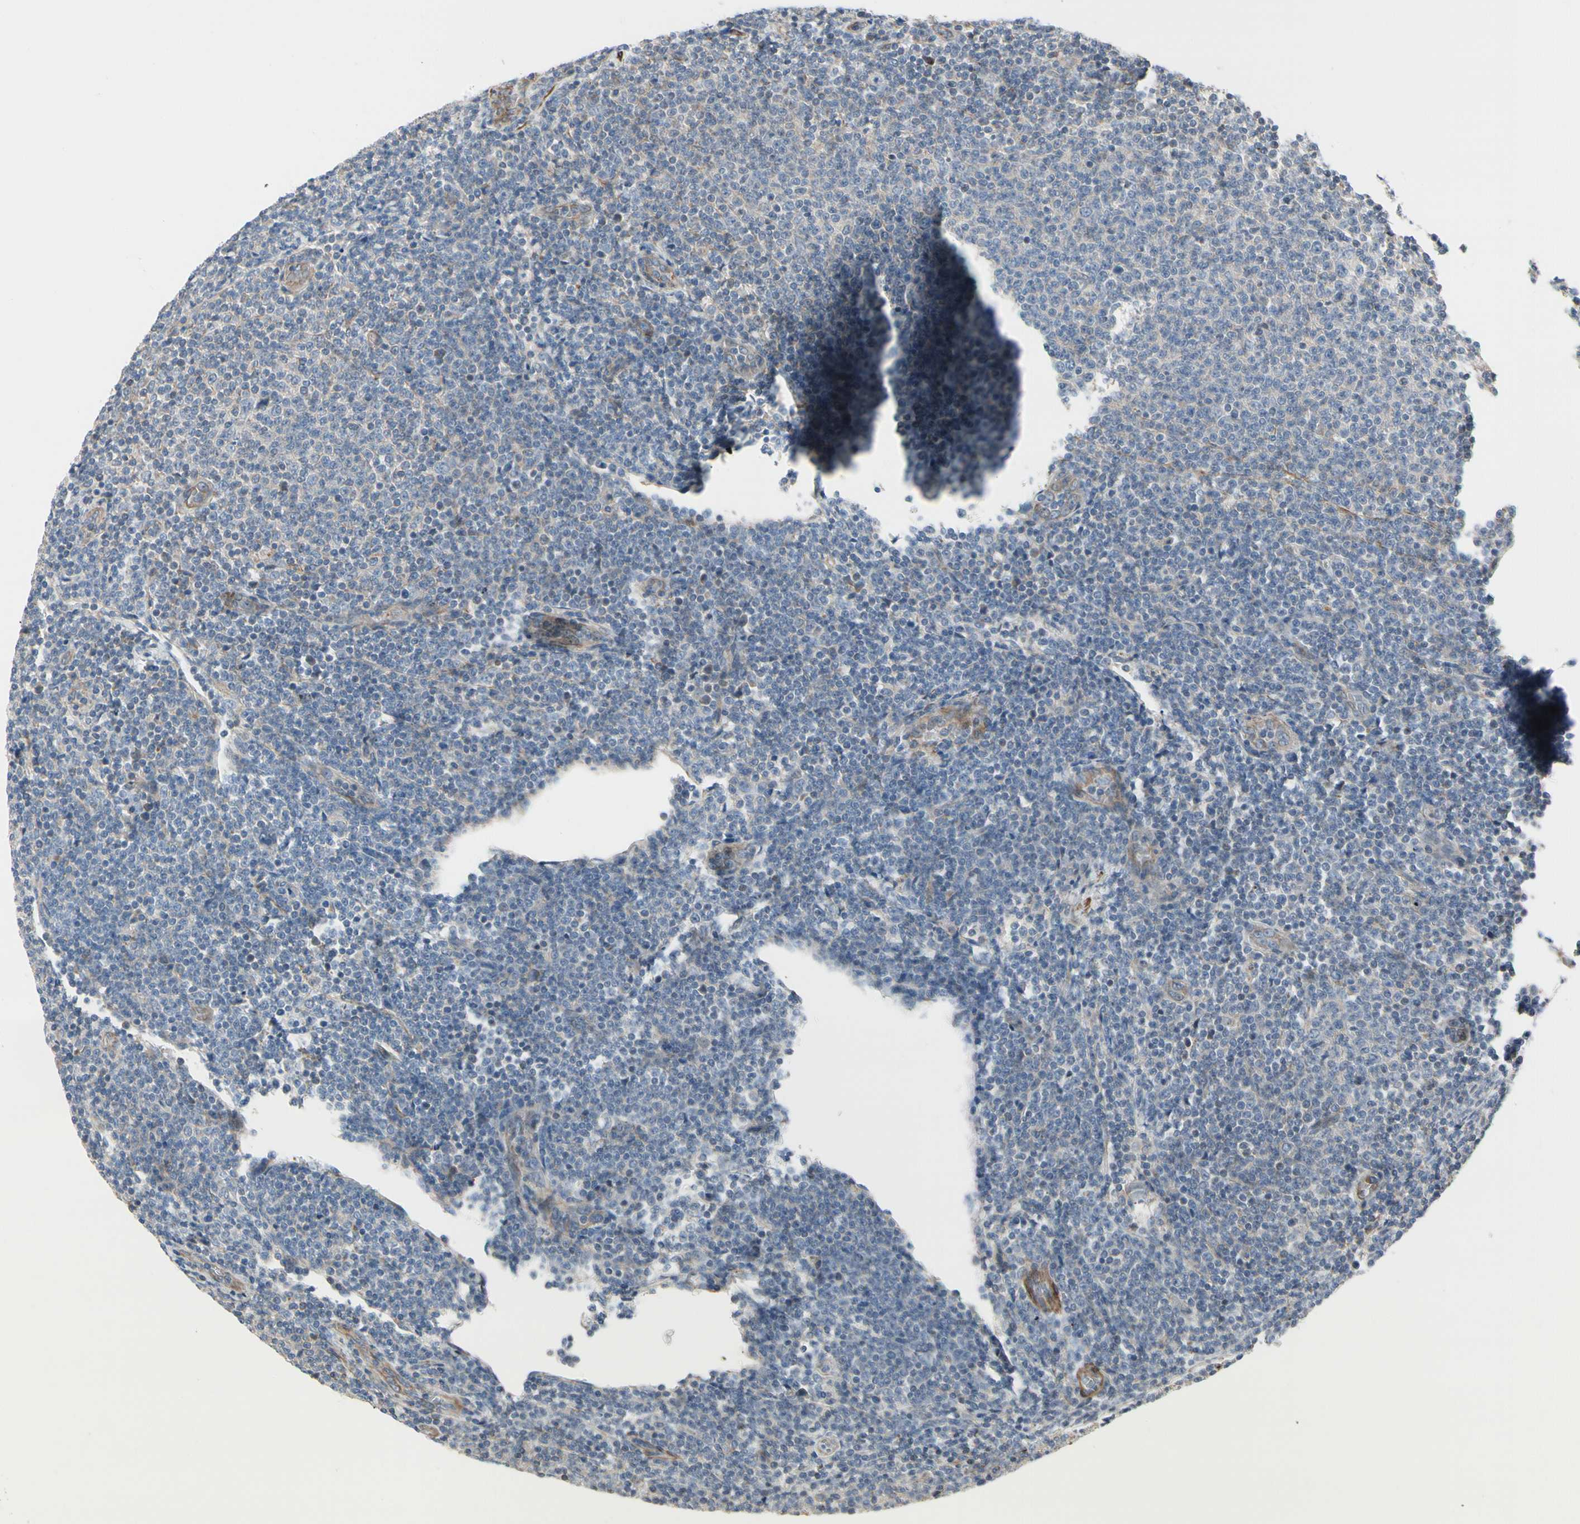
{"staining": {"intensity": "negative", "quantity": "none", "location": "none"}, "tissue": "lymphoma", "cell_type": "Tumor cells", "image_type": "cancer", "snomed": [{"axis": "morphology", "description": "Malignant lymphoma, non-Hodgkin's type, Low grade"}, {"axis": "topography", "description": "Lymph node"}], "caption": "Low-grade malignant lymphoma, non-Hodgkin's type stained for a protein using IHC exhibits no staining tumor cells.", "gene": "TPM1", "patient": {"sex": "male", "age": 66}}